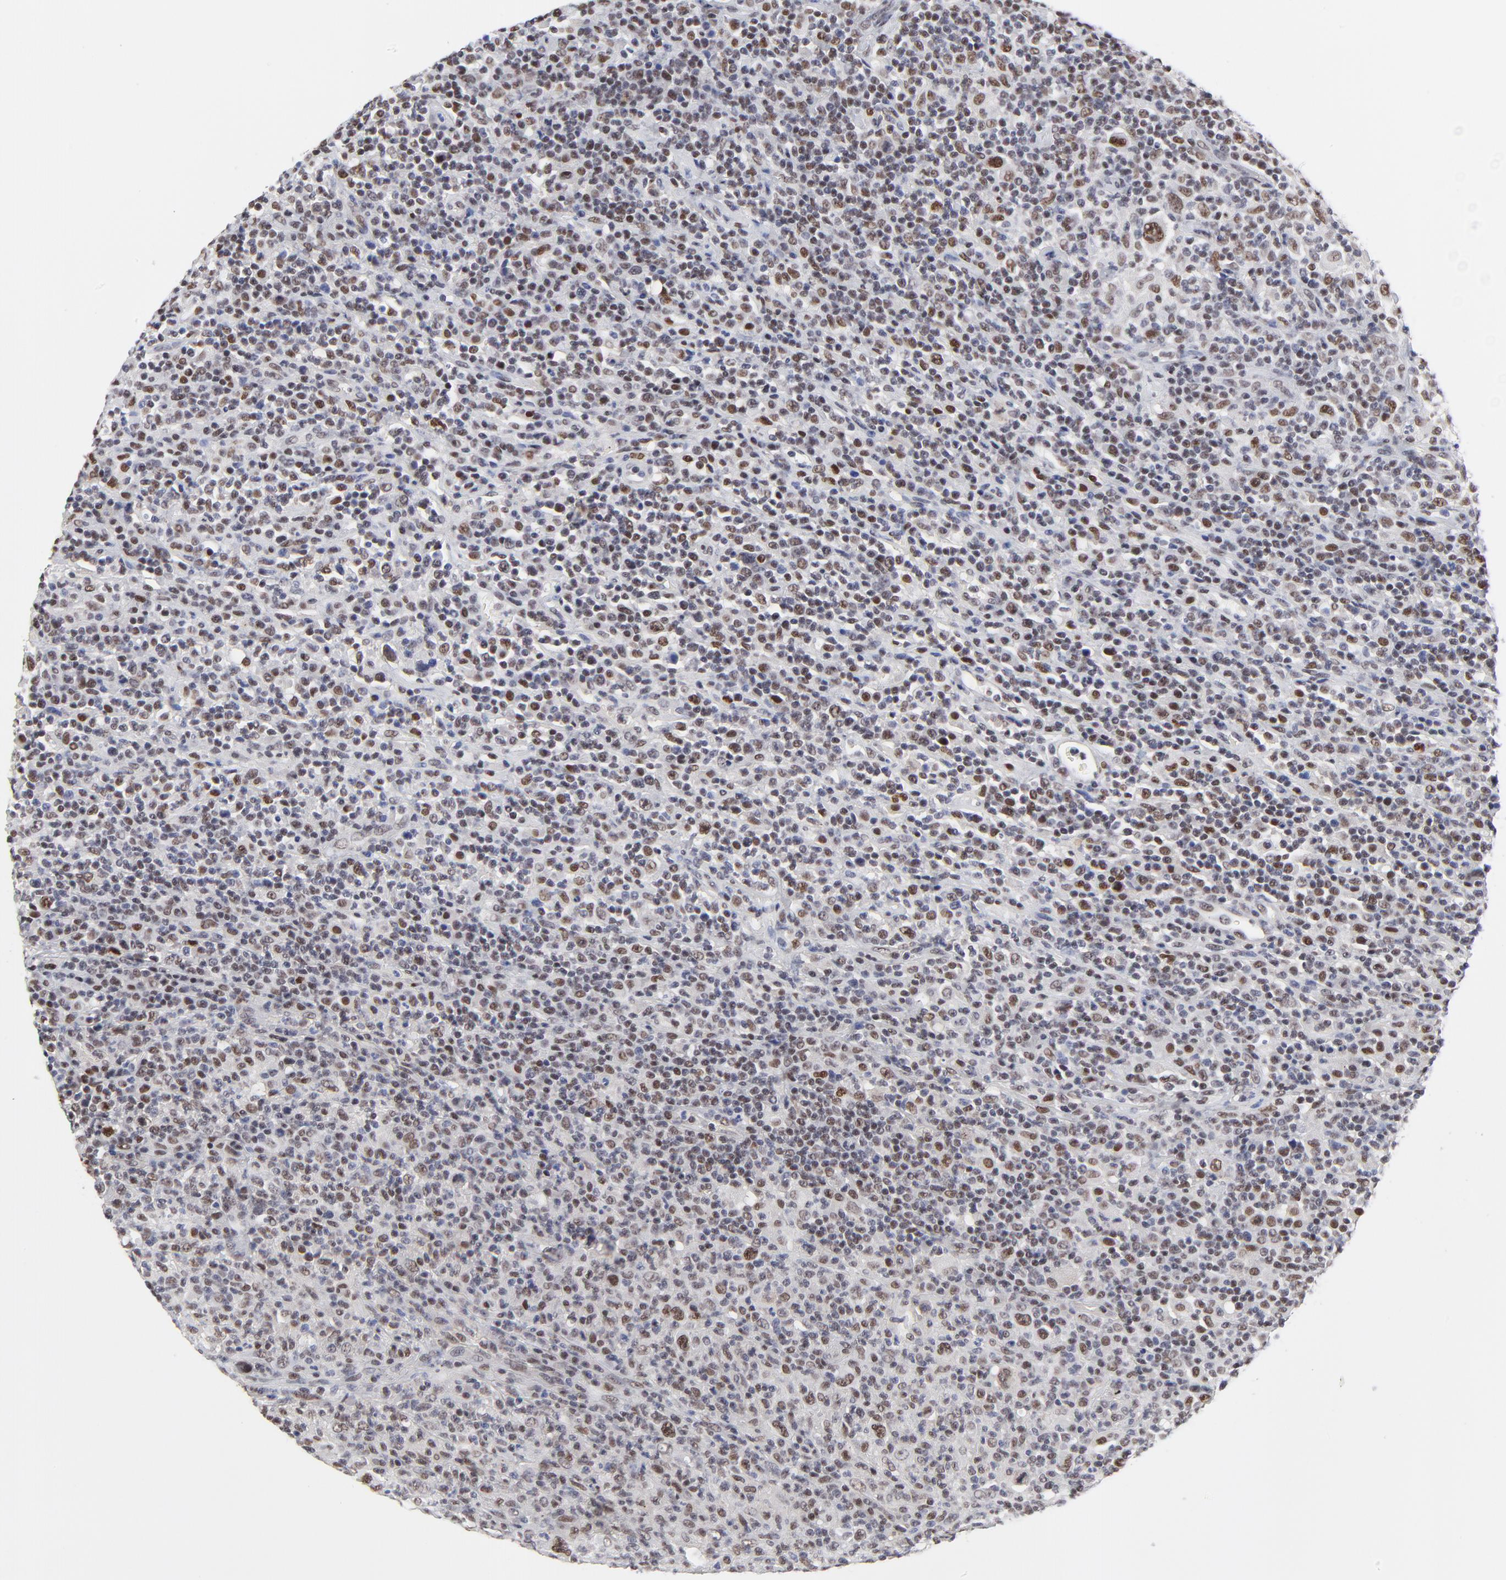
{"staining": {"intensity": "moderate", "quantity": "25%-75%", "location": "nuclear"}, "tissue": "lymphoma", "cell_type": "Tumor cells", "image_type": "cancer", "snomed": [{"axis": "morphology", "description": "Hodgkin's disease, NOS"}, {"axis": "topography", "description": "Lymph node"}], "caption": "IHC photomicrograph of neoplastic tissue: Hodgkin's disease stained using IHC shows medium levels of moderate protein expression localized specifically in the nuclear of tumor cells, appearing as a nuclear brown color.", "gene": "ZMYM3", "patient": {"sex": "male", "age": 65}}